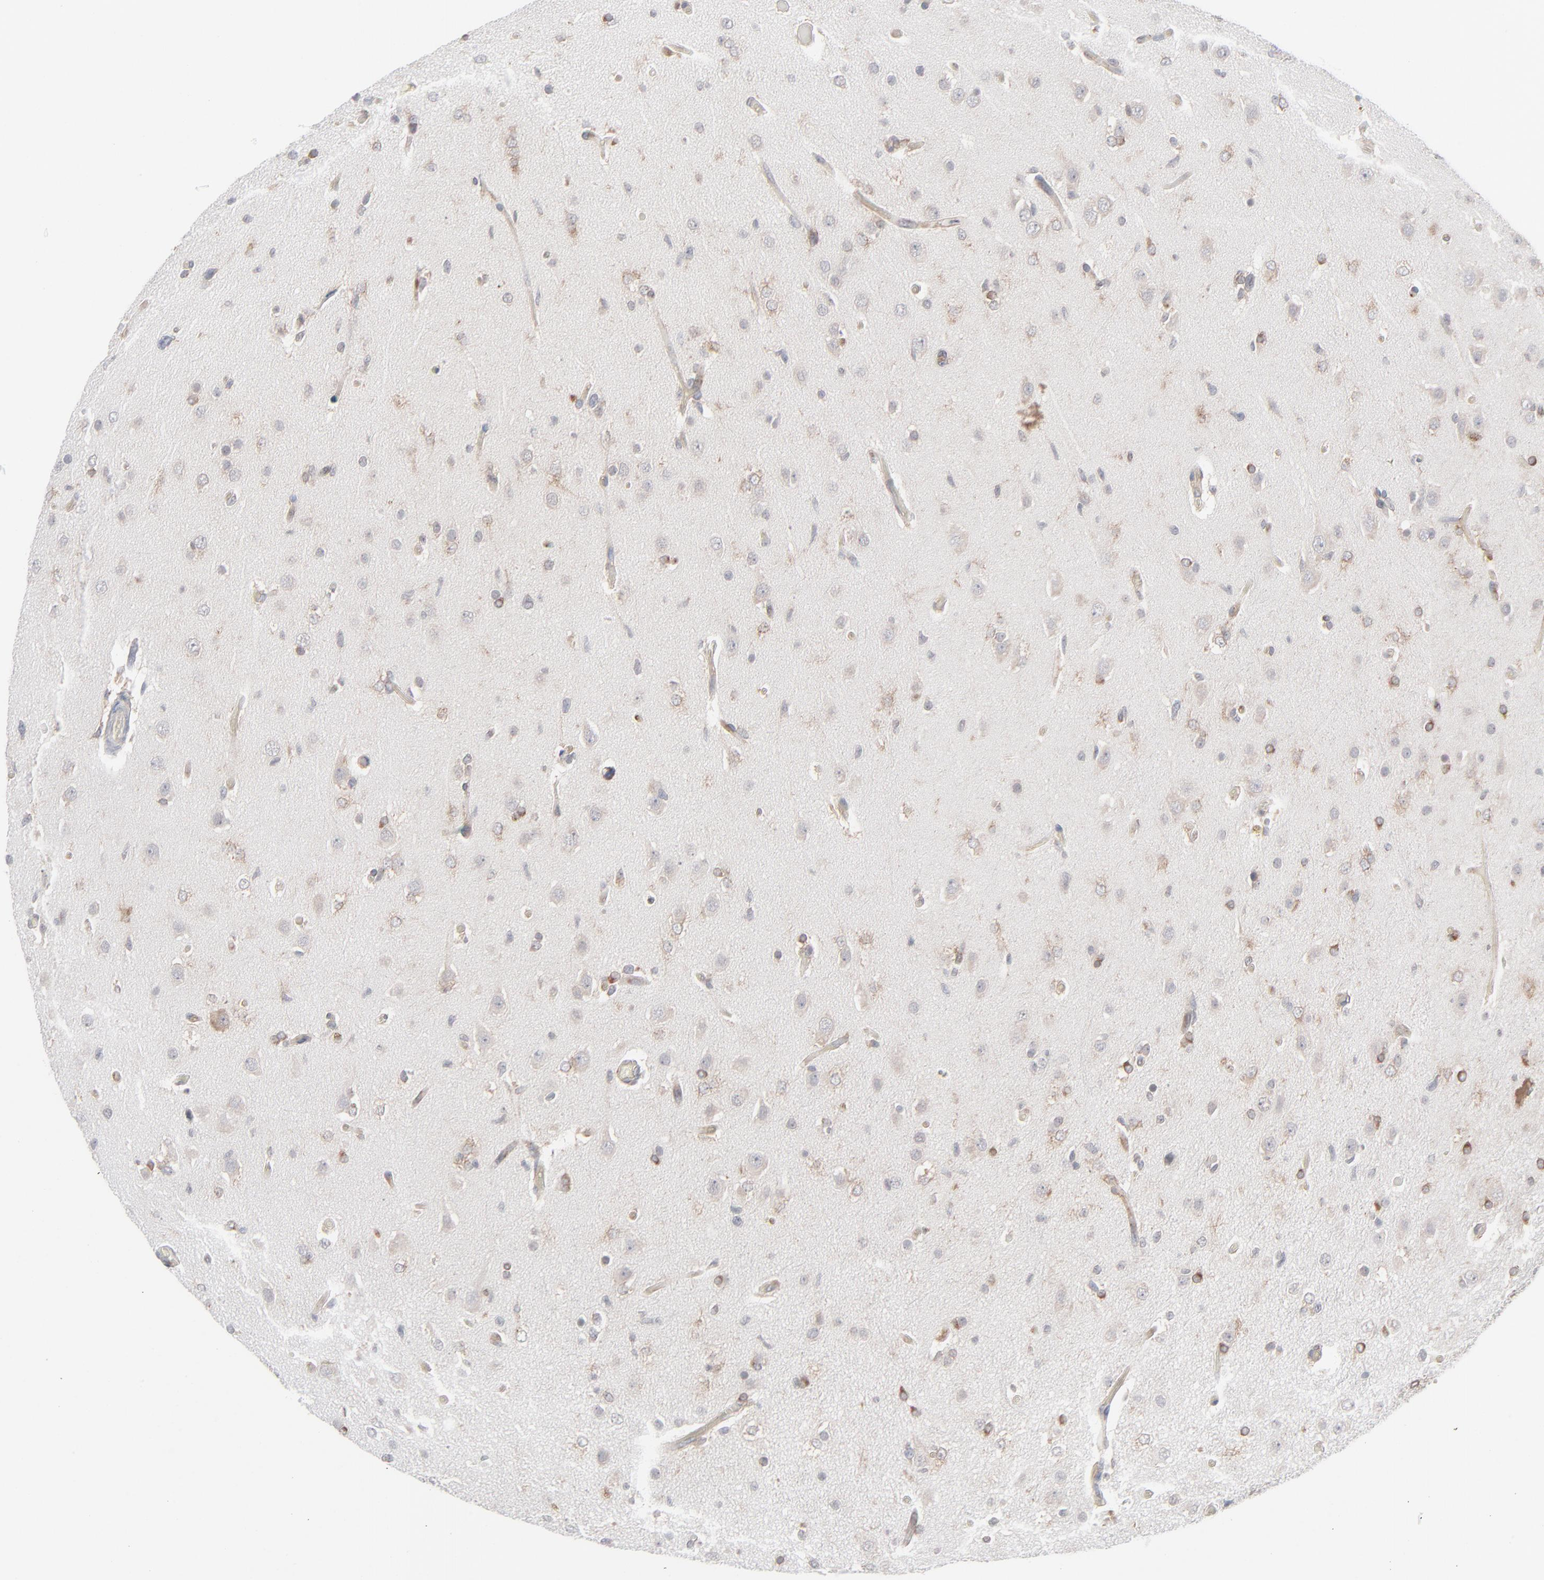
{"staining": {"intensity": "moderate", "quantity": "25%-75%", "location": "cytoplasmic/membranous"}, "tissue": "glioma", "cell_type": "Tumor cells", "image_type": "cancer", "snomed": [{"axis": "morphology", "description": "Glioma, malignant, High grade"}, {"axis": "topography", "description": "Brain"}], "caption": "An image showing moderate cytoplasmic/membranous positivity in approximately 25%-75% of tumor cells in glioma, as visualized by brown immunohistochemical staining.", "gene": "KDSR", "patient": {"sex": "male", "age": 33}}